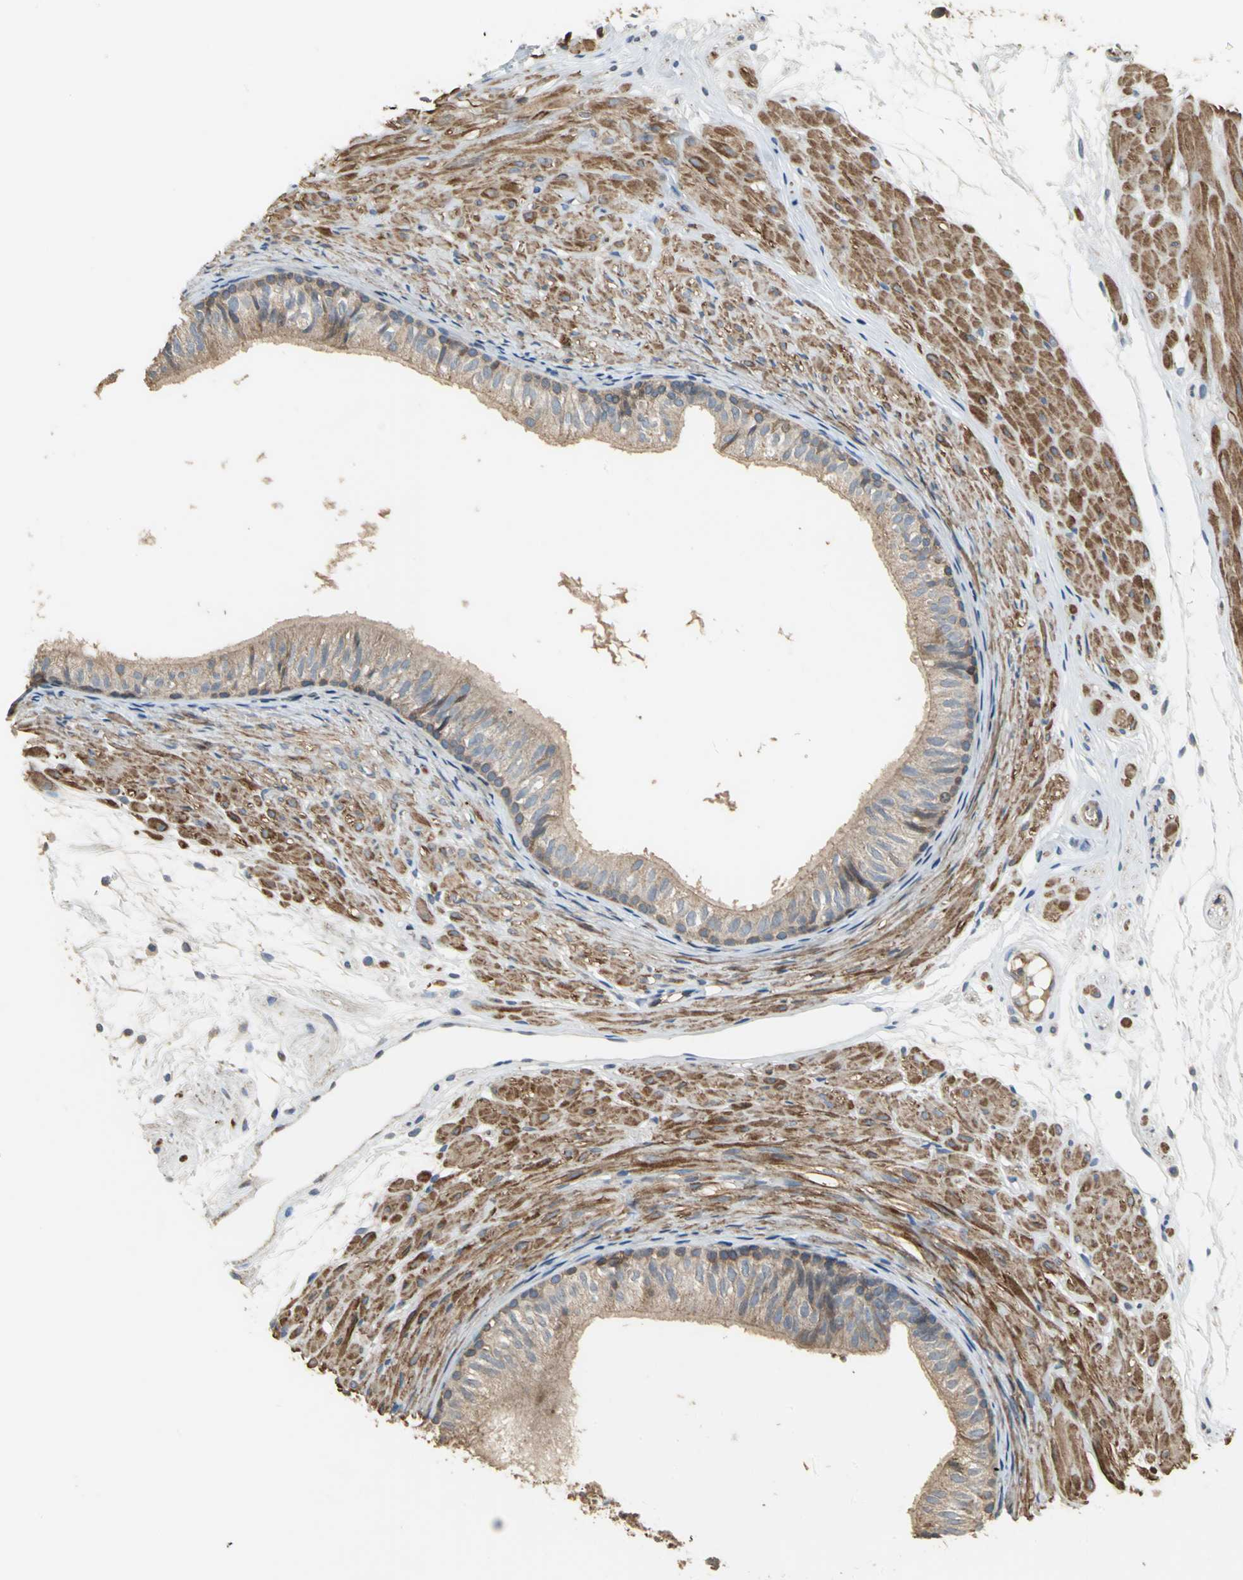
{"staining": {"intensity": "moderate", "quantity": ">75%", "location": "cytoplasmic/membranous"}, "tissue": "epididymis", "cell_type": "Glandular cells", "image_type": "normal", "snomed": [{"axis": "morphology", "description": "Normal tissue, NOS"}, {"axis": "morphology", "description": "Atrophy, NOS"}, {"axis": "topography", "description": "Testis"}, {"axis": "topography", "description": "Epididymis"}], "caption": "Moderate cytoplasmic/membranous positivity for a protein is seen in approximately >75% of glandular cells of benign epididymis using IHC.", "gene": "MET", "patient": {"sex": "male", "age": 18}}